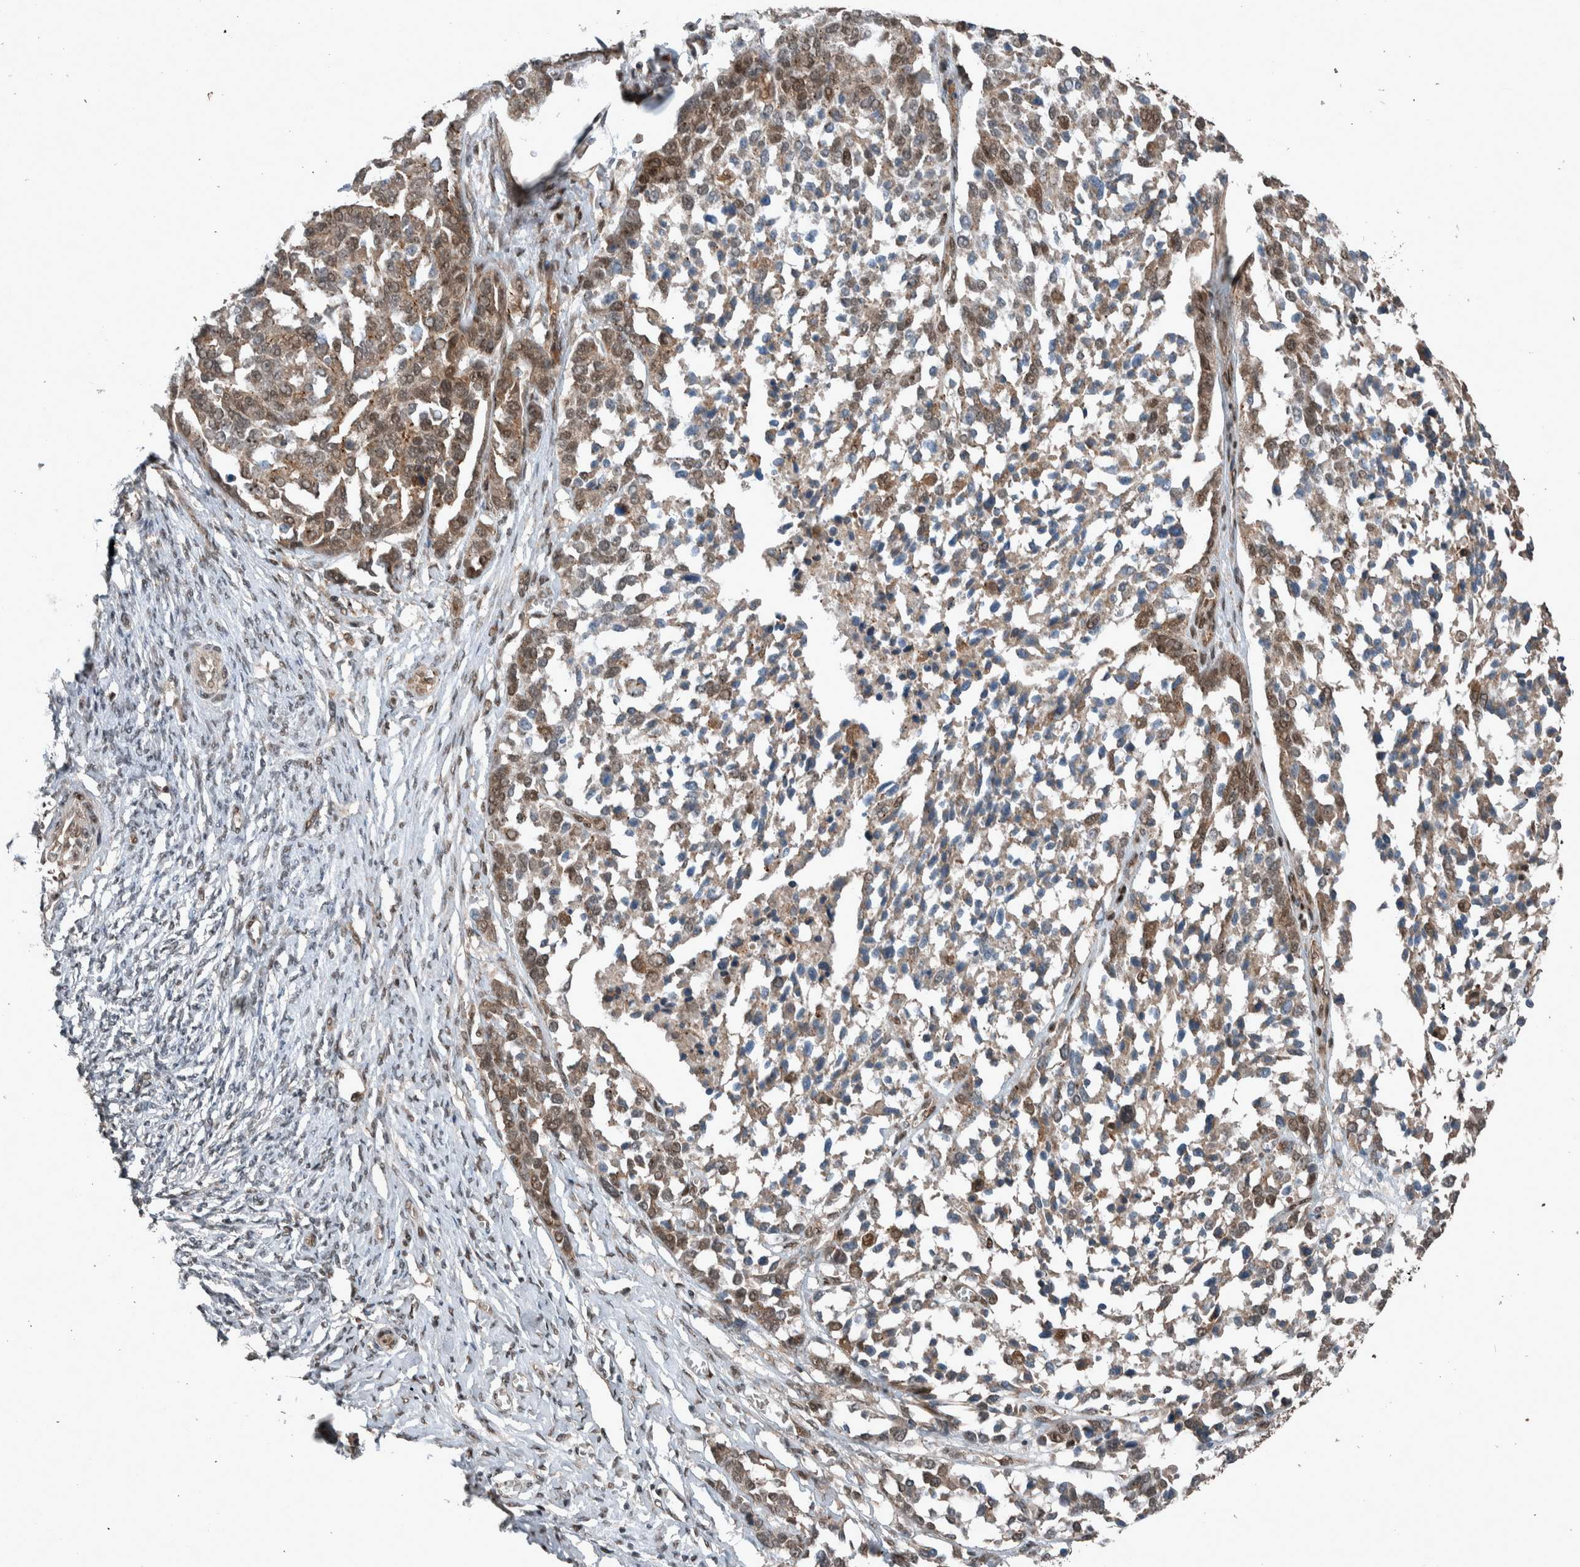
{"staining": {"intensity": "moderate", "quantity": "25%-75%", "location": "cytoplasmic/membranous,nuclear"}, "tissue": "ovarian cancer", "cell_type": "Tumor cells", "image_type": "cancer", "snomed": [{"axis": "morphology", "description": "Cystadenocarcinoma, serous, NOS"}, {"axis": "topography", "description": "Ovary"}], "caption": "Ovarian serous cystadenocarcinoma stained with a protein marker demonstrates moderate staining in tumor cells.", "gene": "MYO1E", "patient": {"sex": "female", "age": 44}}